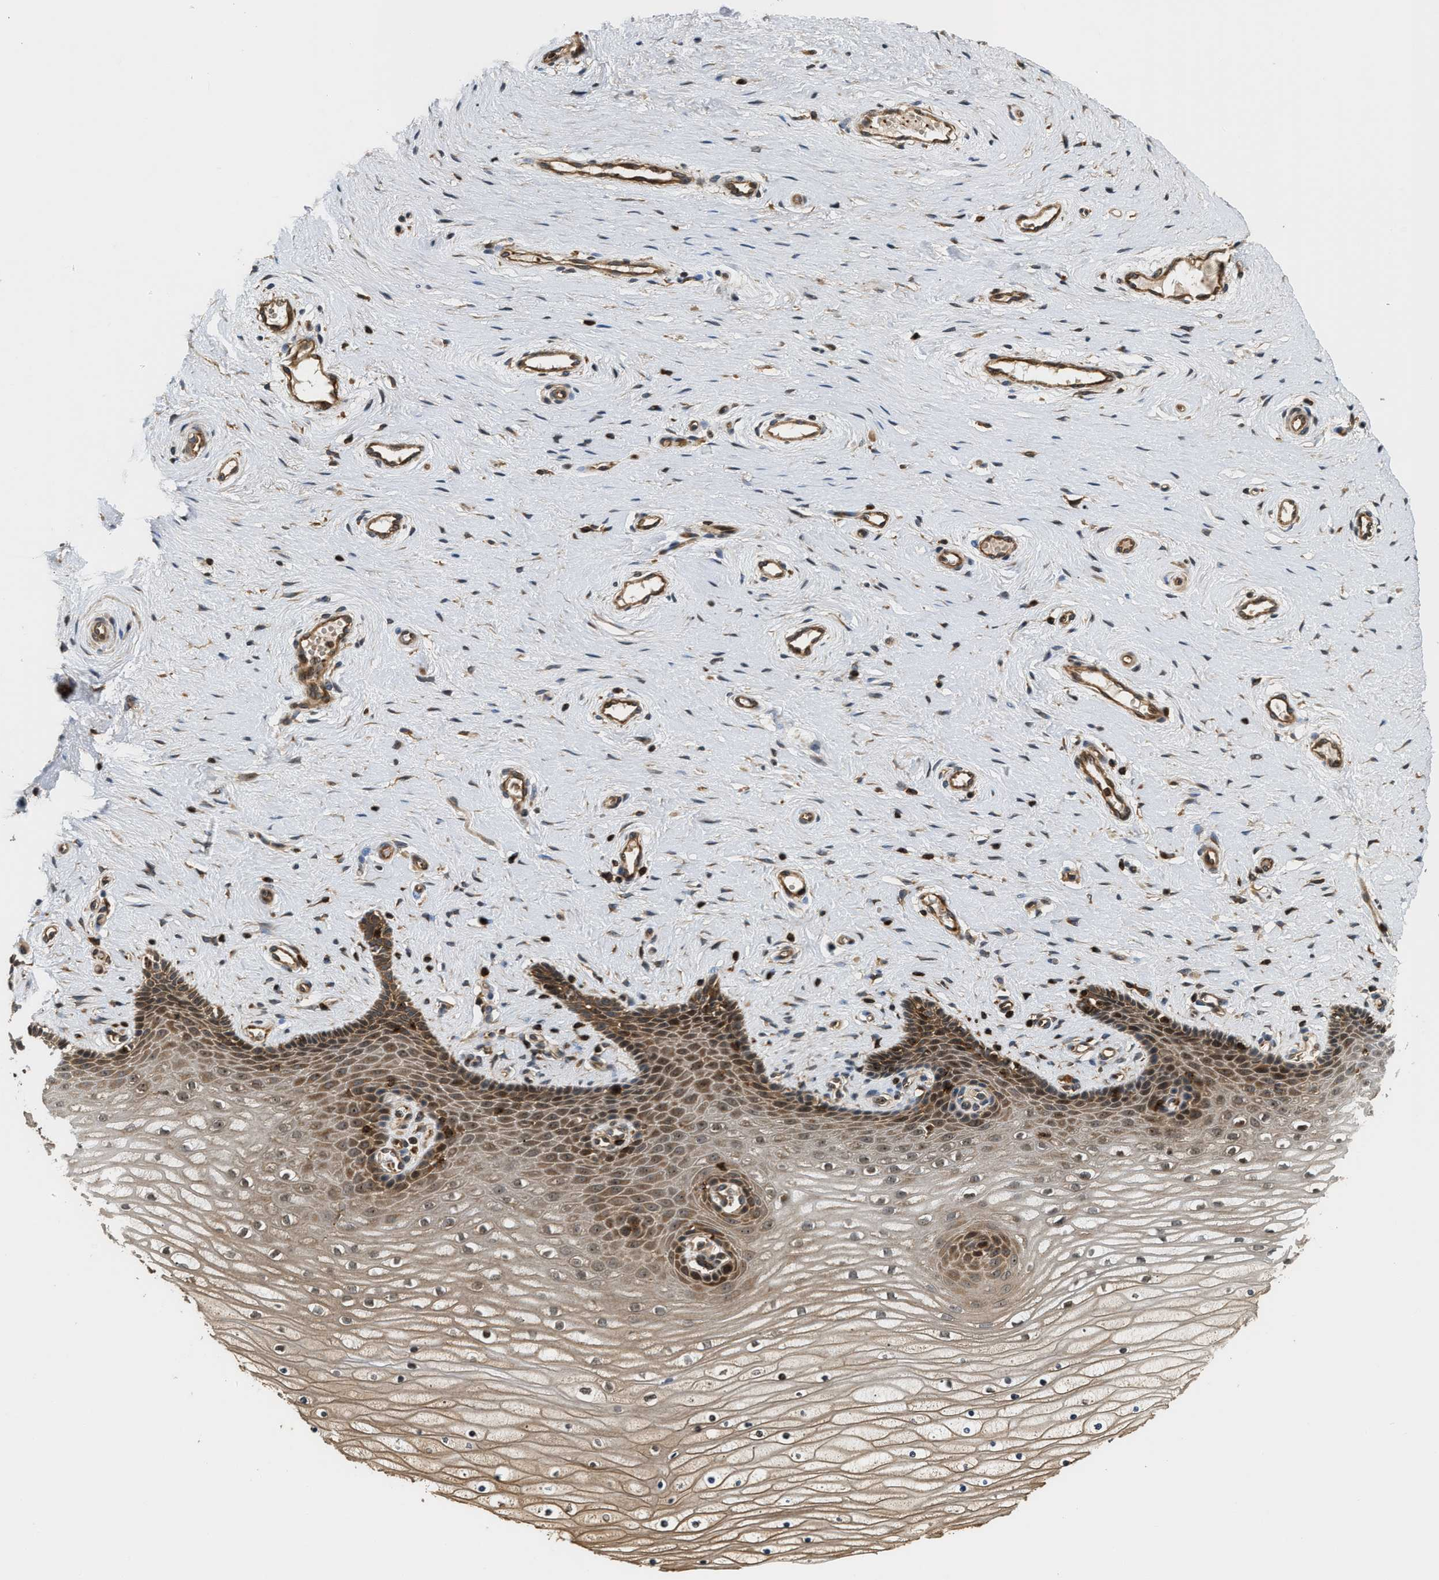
{"staining": {"intensity": "moderate", "quantity": ">75%", "location": "cytoplasmic/membranous"}, "tissue": "cervix", "cell_type": "Glandular cells", "image_type": "normal", "snomed": [{"axis": "morphology", "description": "Normal tissue, NOS"}, {"axis": "topography", "description": "Cervix"}], "caption": "High-magnification brightfield microscopy of unremarkable cervix stained with DAB (brown) and counterstained with hematoxylin (blue). glandular cells exhibit moderate cytoplasmic/membranous positivity is identified in about>75% of cells.", "gene": "SNX5", "patient": {"sex": "female", "age": 39}}